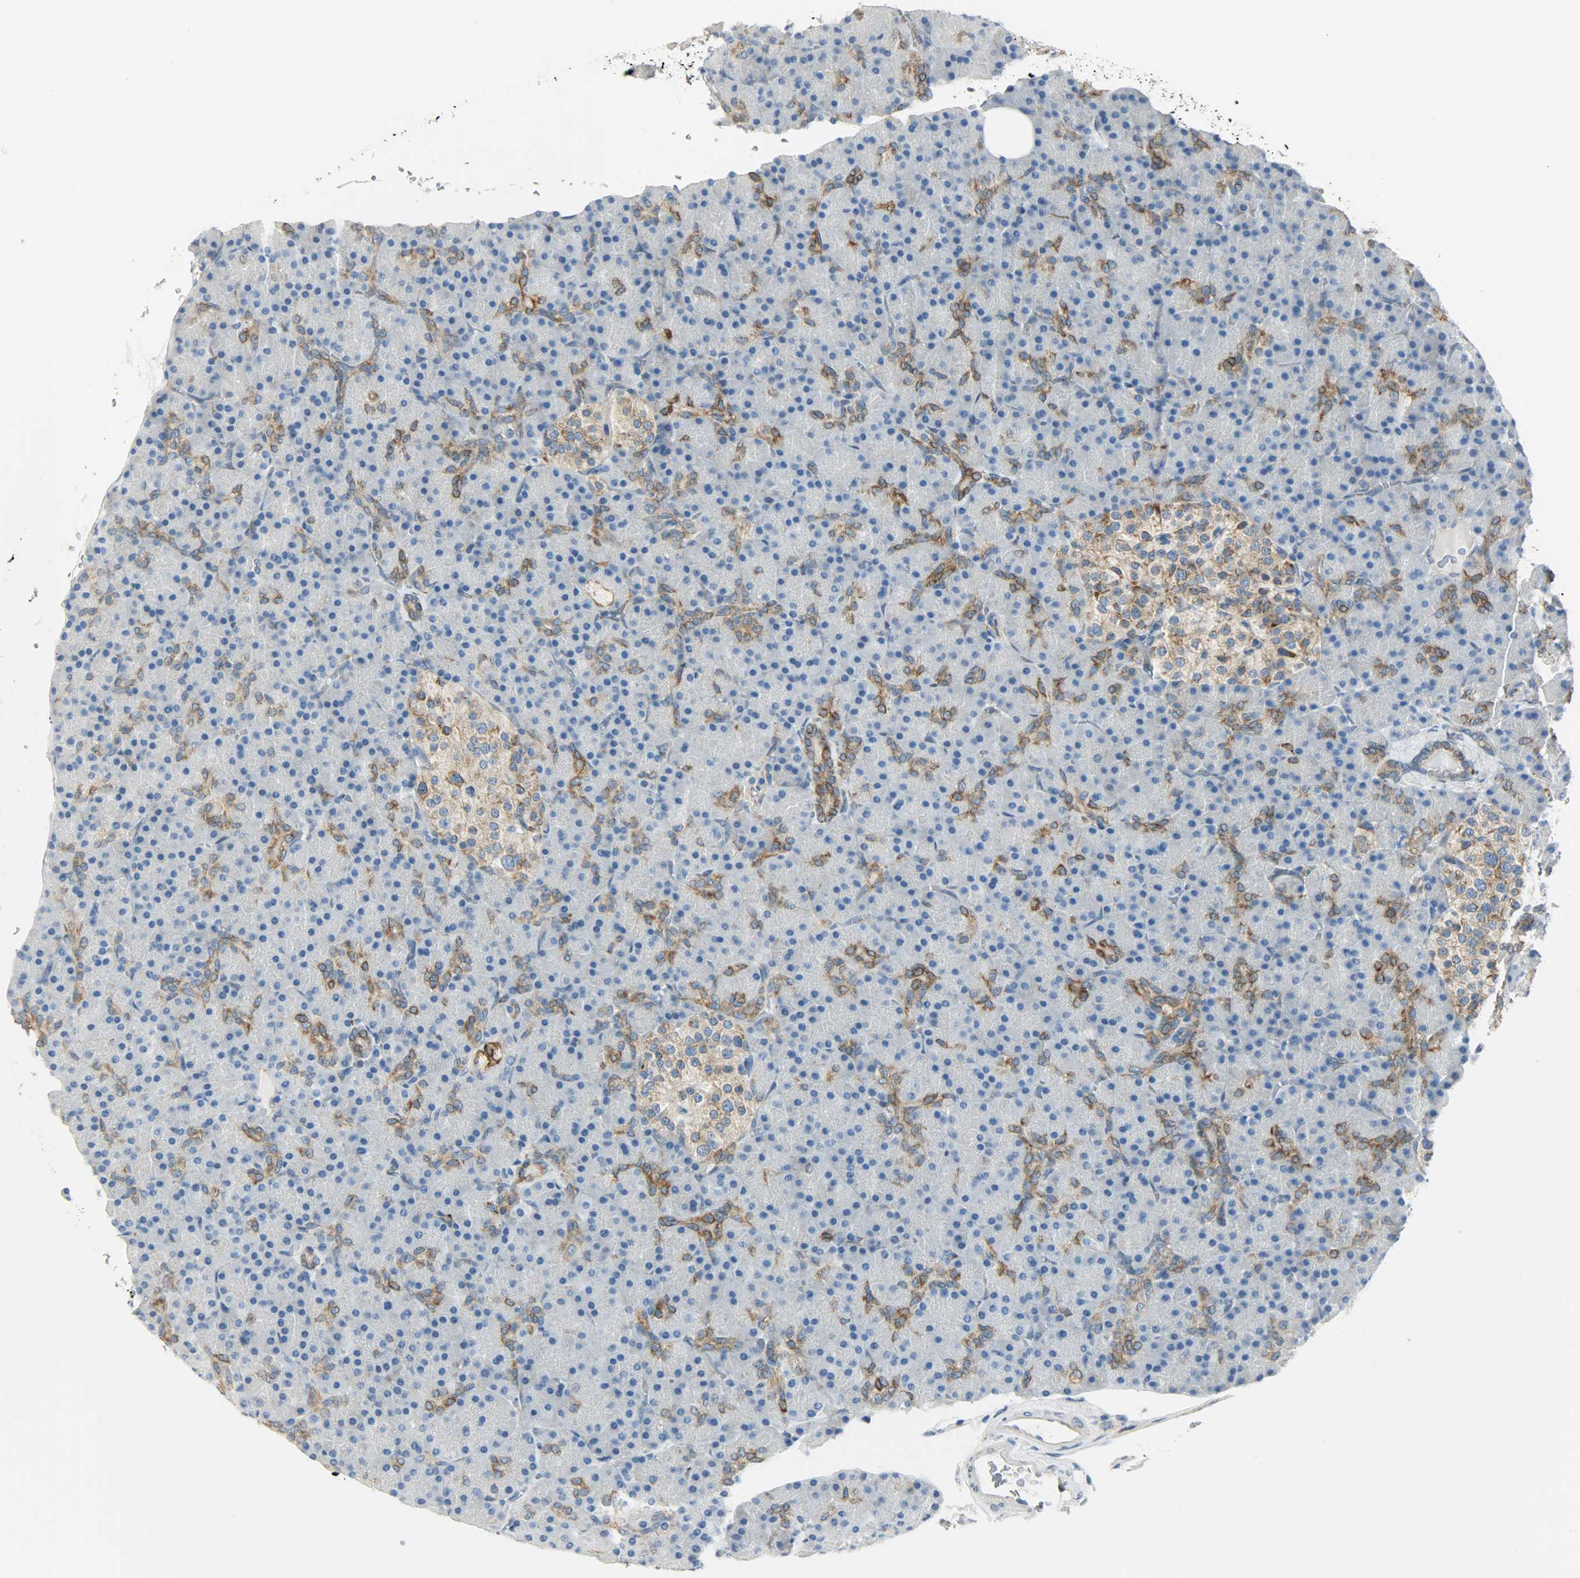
{"staining": {"intensity": "moderate", "quantity": "<25%", "location": "cytoplasmic/membranous"}, "tissue": "pancreas", "cell_type": "Exocrine glandular cells", "image_type": "normal", "snomed": [{"axis": "morphology", "description": "Normal tissue, NOS"}, {"axis": "topography", "description": "Pancreas"}], "caption": "This histopathology image displays benign pancreas stained with immunohistochemistry (IHC) to label a protein in brown. The cytoplasmic/membranous of exocrine glandular cells show moderate positivity for the protein. Nuclei are counter-stained blue.", "gene": "PKD2", "patient": {"sex": "female", "age": 43}}